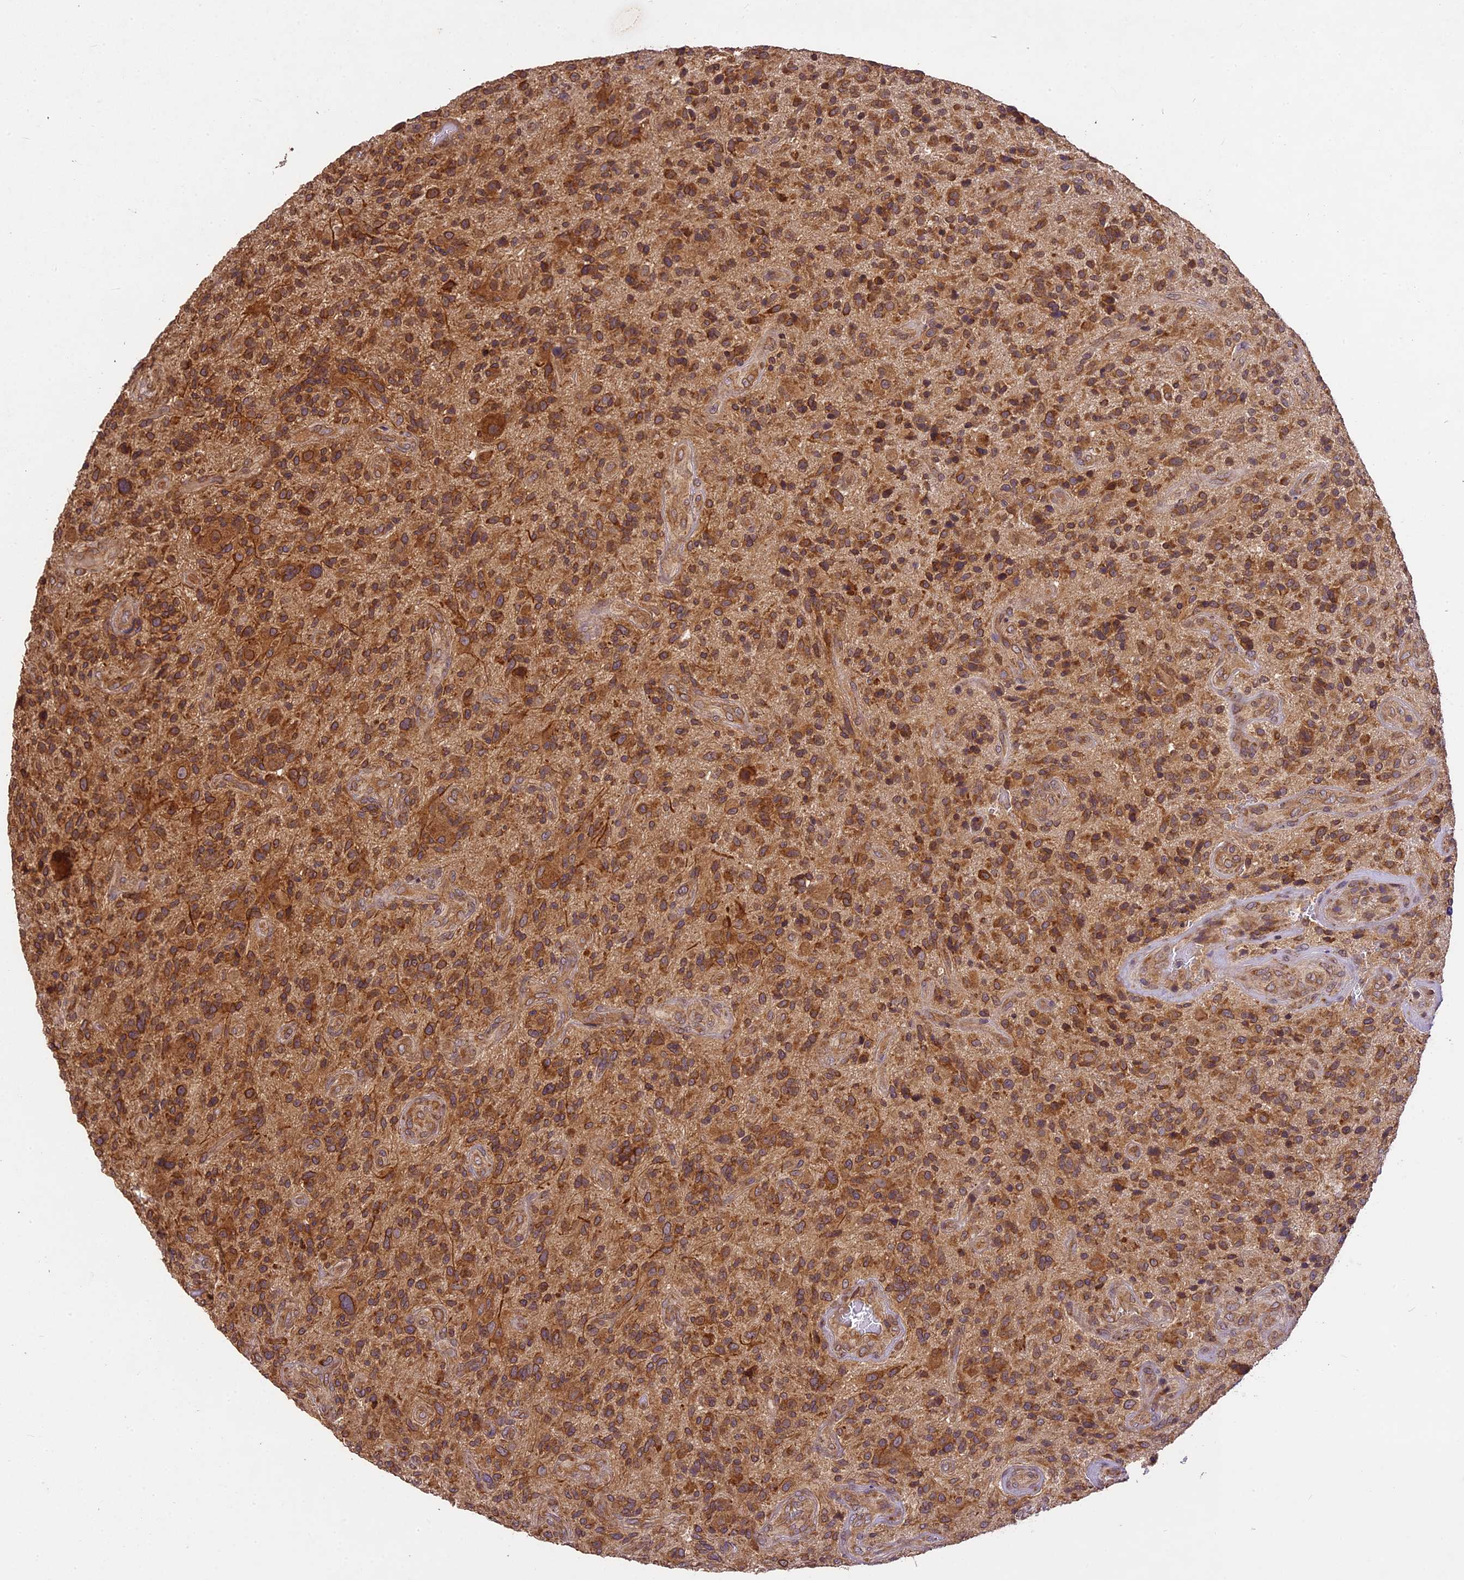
{"staining": {"intensity": "moderate", "quantity": ">75%", "location": "cytoplasmic/membranous"}, "tissue": "glioma", "cell_type": "Tumor cells", "image_type": "cancer", "snomed": [{"axis": "morphology", "description": "Glioma, malignant, High grade"}, {"axis": "topography", "description": "Brain"}], "caption": "A photomicrograph showing moderate cytoplasmic/membranous expression in approximately >75% of tumor cells in glioma, as visualized by brown immunohistochemical staining.", "gene": "BRAP", "patient": {"sex": "male", "age": 47}}